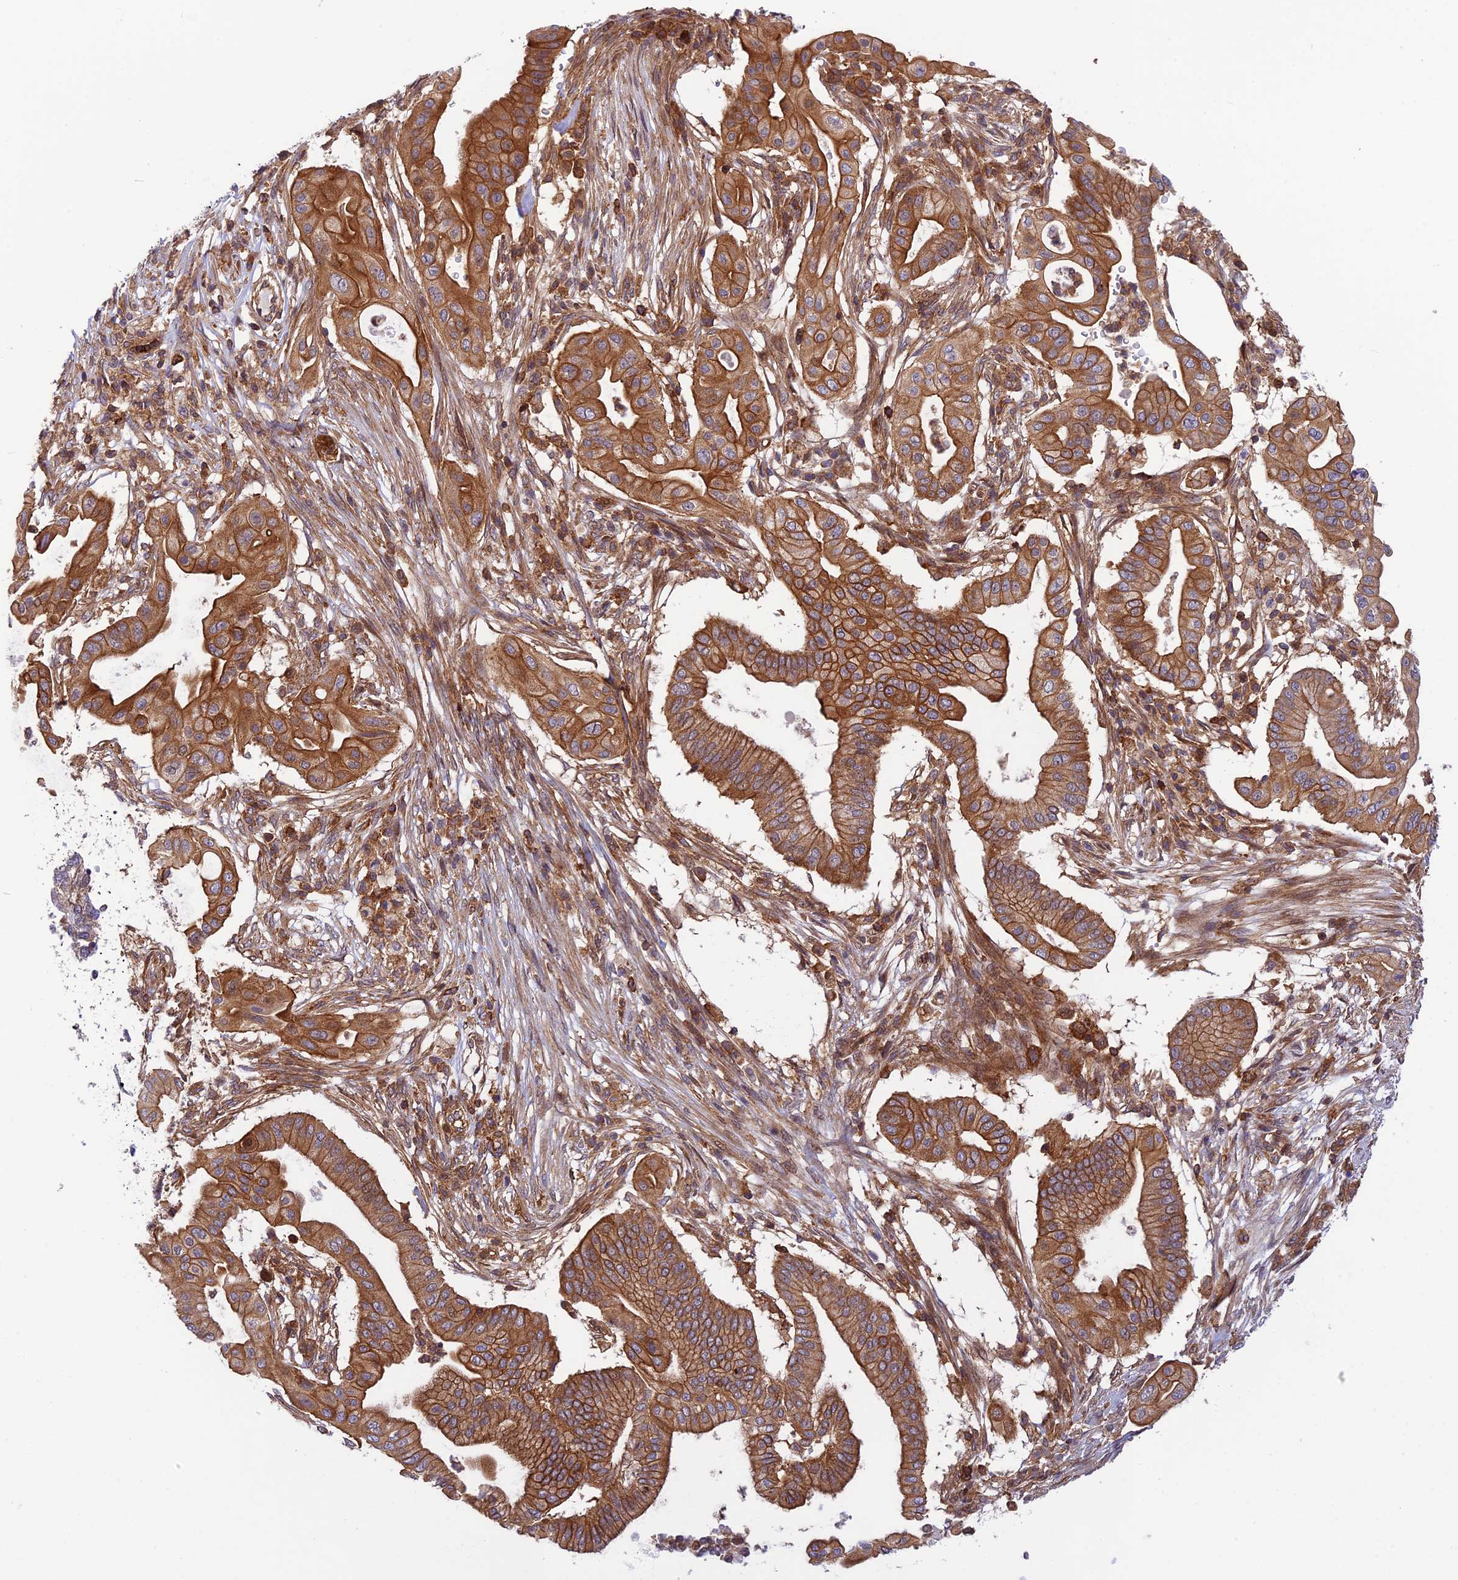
{"staining": {"intensity": "strong", "quantity": ">75%", "location": "cytoplasmic/membranous"}, "tissue": "pancreatic cancer", "cell_type": "Tumor cells", "image_type": "cancer", "snomed": [{"axis": "morphology", "description": "Adenocarcinoma, NOS"}, {"axis": "topography", "description": "Pancreas"}], "caption": "Pancreatic cancer stained for a protein (brown) reveals strong cytoplasmic/membranous positive staining in approximately >75% of tumor cells.", "gene": "EVI5L", "patient": {"sex": "male", "age": 68}}